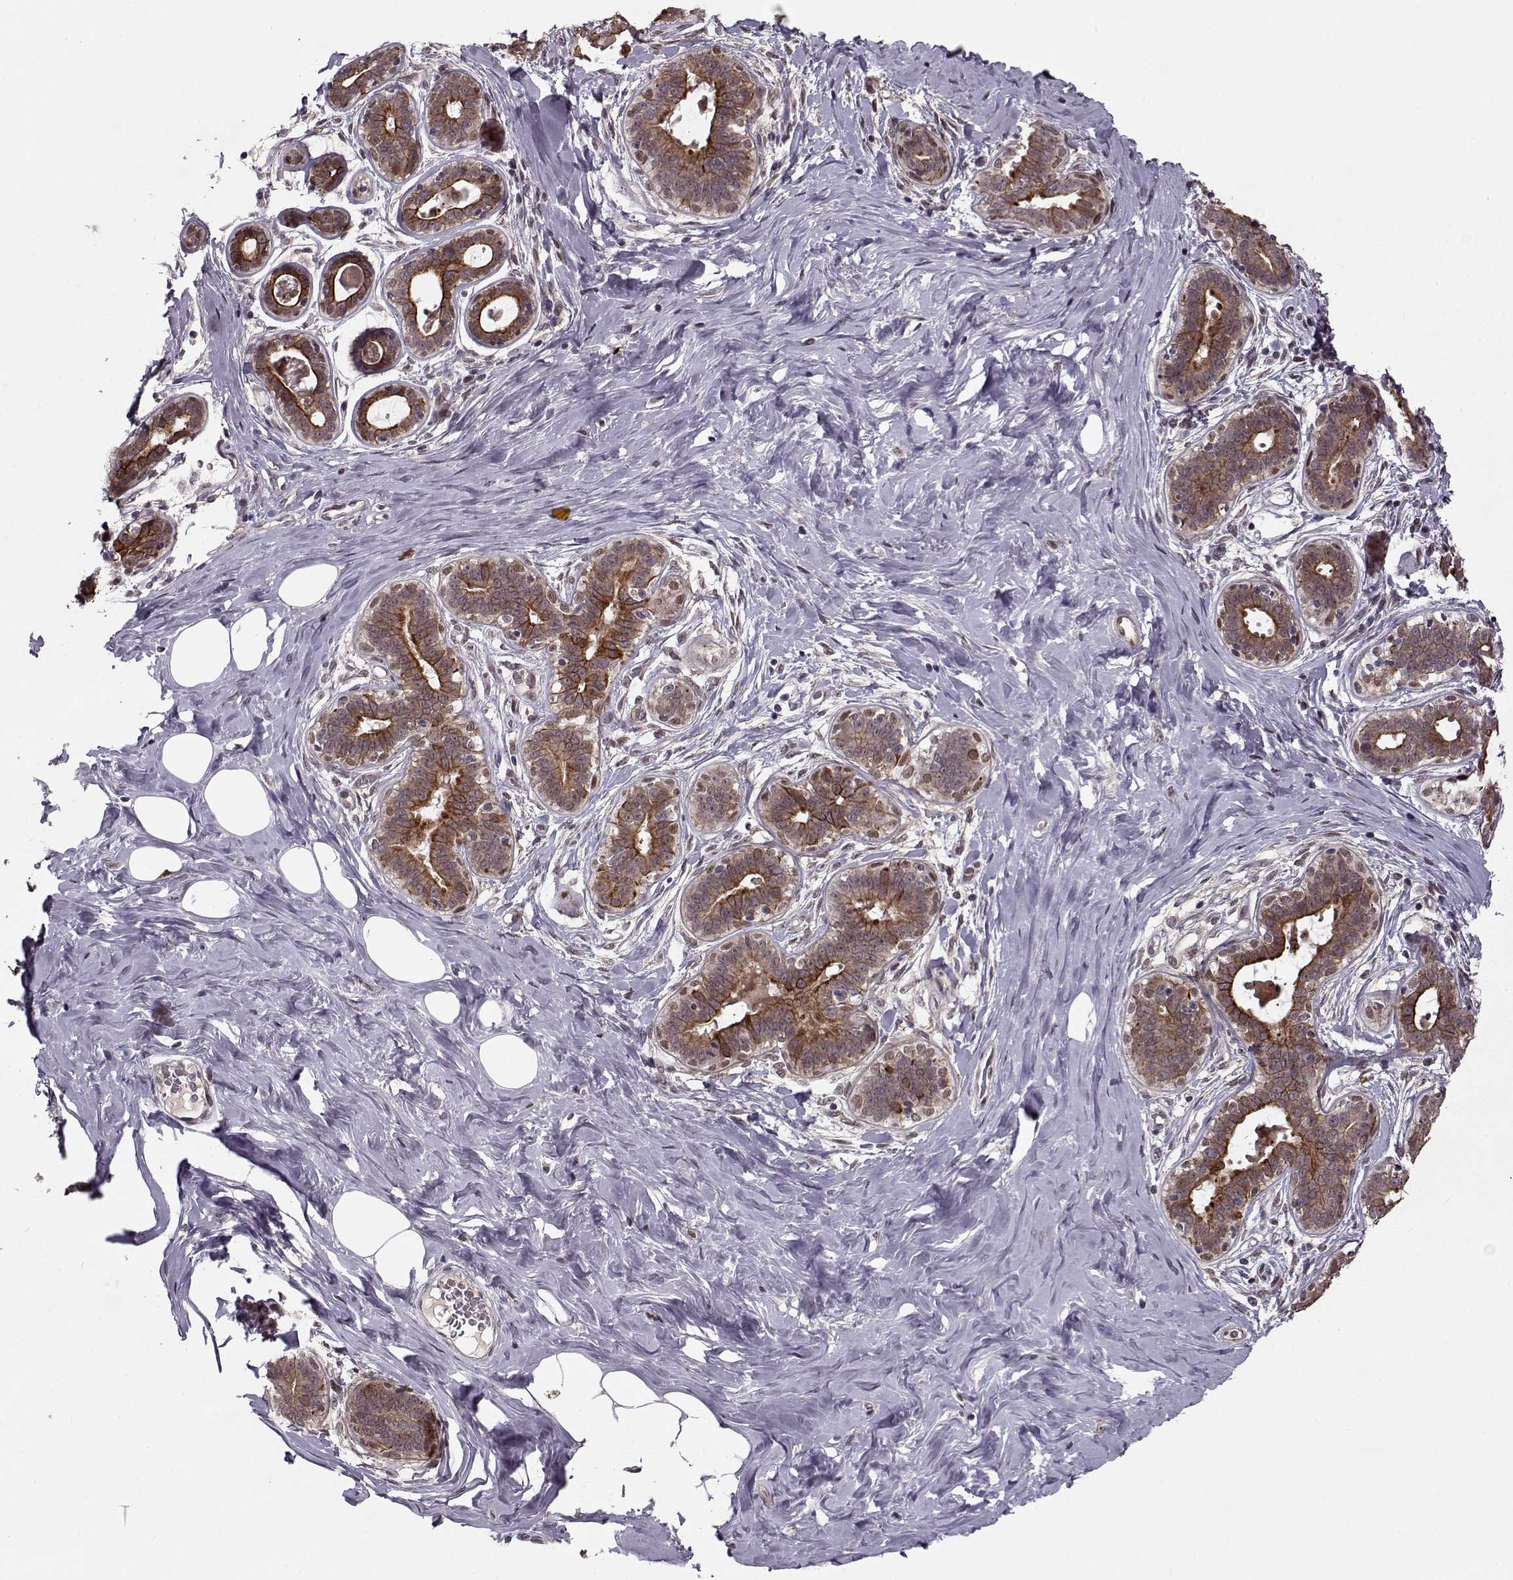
{"staining": {"intensity": "negative", "quantity": "none", "location": "none"}, "tissue": "breast", "cell_type": "Adipocytes", "image_type": "normal", "snomed": [{"axis": "morphology", "description": "Normal tissue, NOS"}, {"axis": "topography", "description": "Skin"}, {"axis": "topography", "description": "Breast"}], "caption": "The image exhibits no significant positivity in adipocytes of breast.", "gene": "DENND4B", "patient": {"sex": "female", "age": 43}}